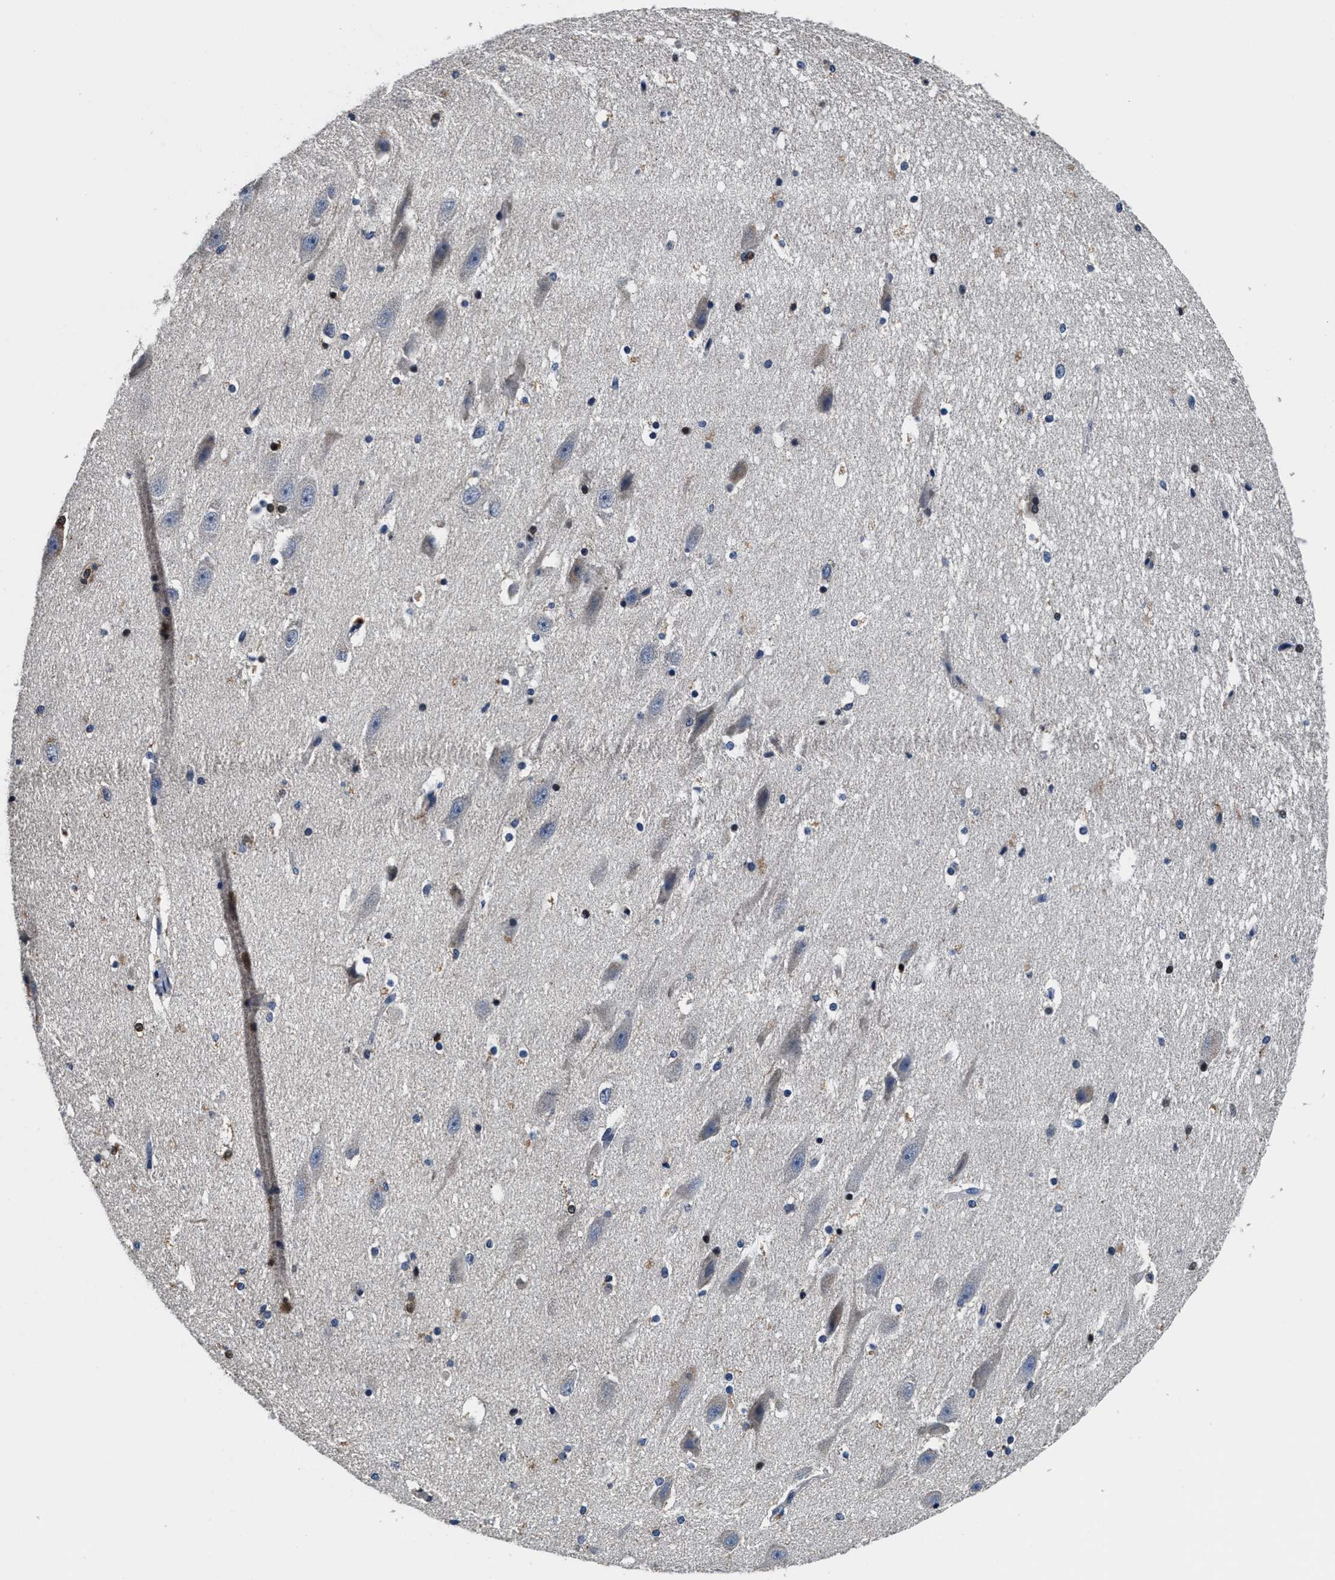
{"staining": {"intensity": "strong", "quantity": "<25%", "location": "cytoplasmic/membranous"}, "tissue": "hippocampus", "cell_type": "Glial cells", "image_type": "normal", "snomed": [{"axis": "morphology", "description": "Normal tissue, NOS"}, {"axis": "topography", "description": "Hippocampus"}], "caption": "Hippocampus stained with DAB (3,3'-diaminobenzidine) IHC exhibits medium levels of strong cytoplasmic/membranous staining in about <25% of glial cells. The staining was performed using DAB (3,3'-diaminobenzidine), with brown indicating positive protein expression. Nuclei are stained blue with hematoxylin.", "gene": "ANKIB1", "patient": {"sex": "female", "age": 19}}